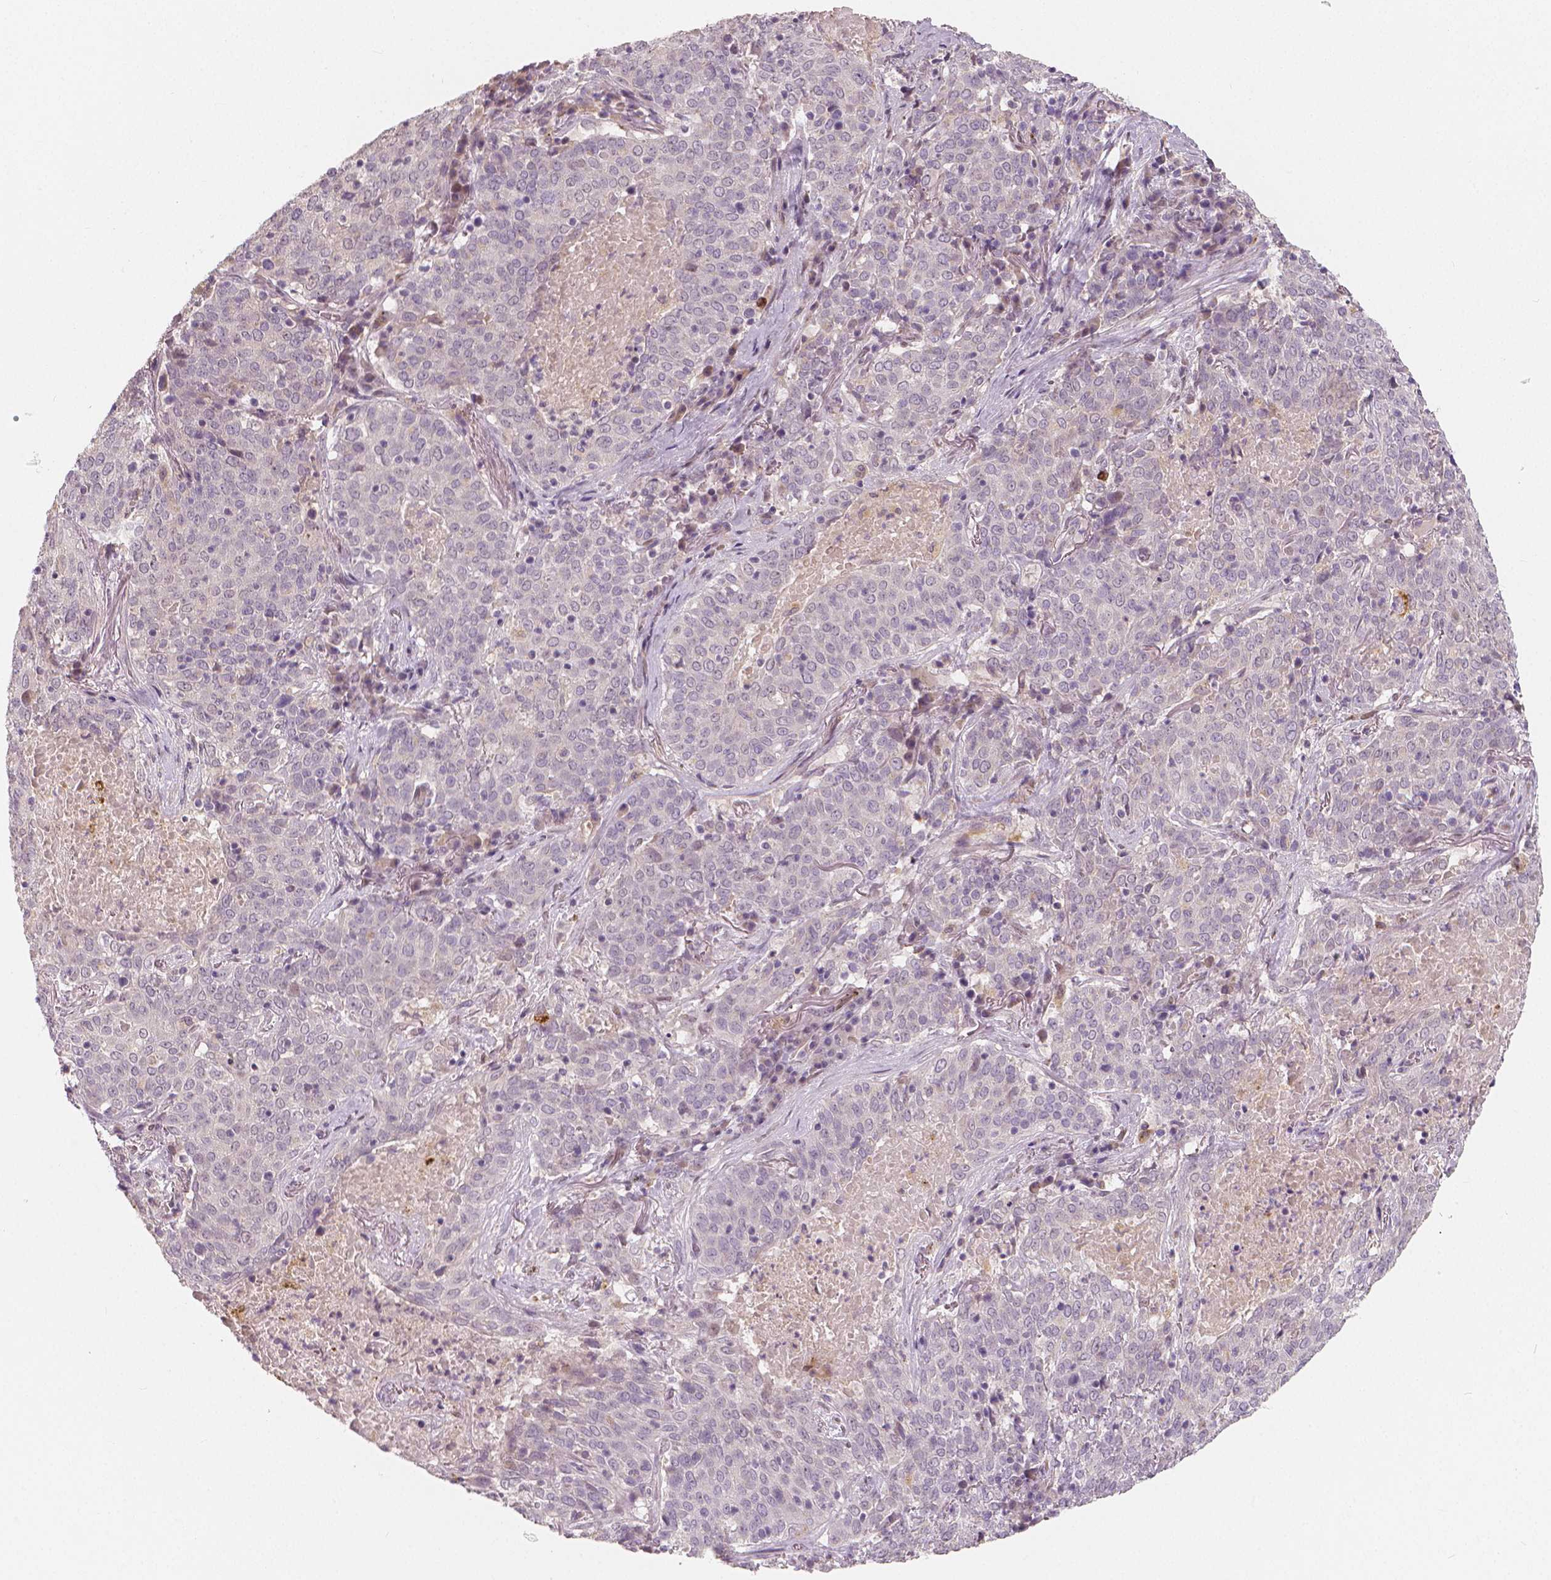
{"staining": {"intensity": "negative", "quantity": "none", "location": "none"}, "tissue": "lung cancer", "cell_type": "Tumor cells", "image_type": "cancer", "snomed": [{"axis": "morphology", "description": "Squamous cell carcinoma, NOS"}, {"axis": "topography", "description": "Lung"}], "caption": "Tumor cells are negative for brown protein staining in lung cancer (squamous cell carcinoma).", "gene": "RNASE7", "patient": {"sex": "male", "age": 82}}